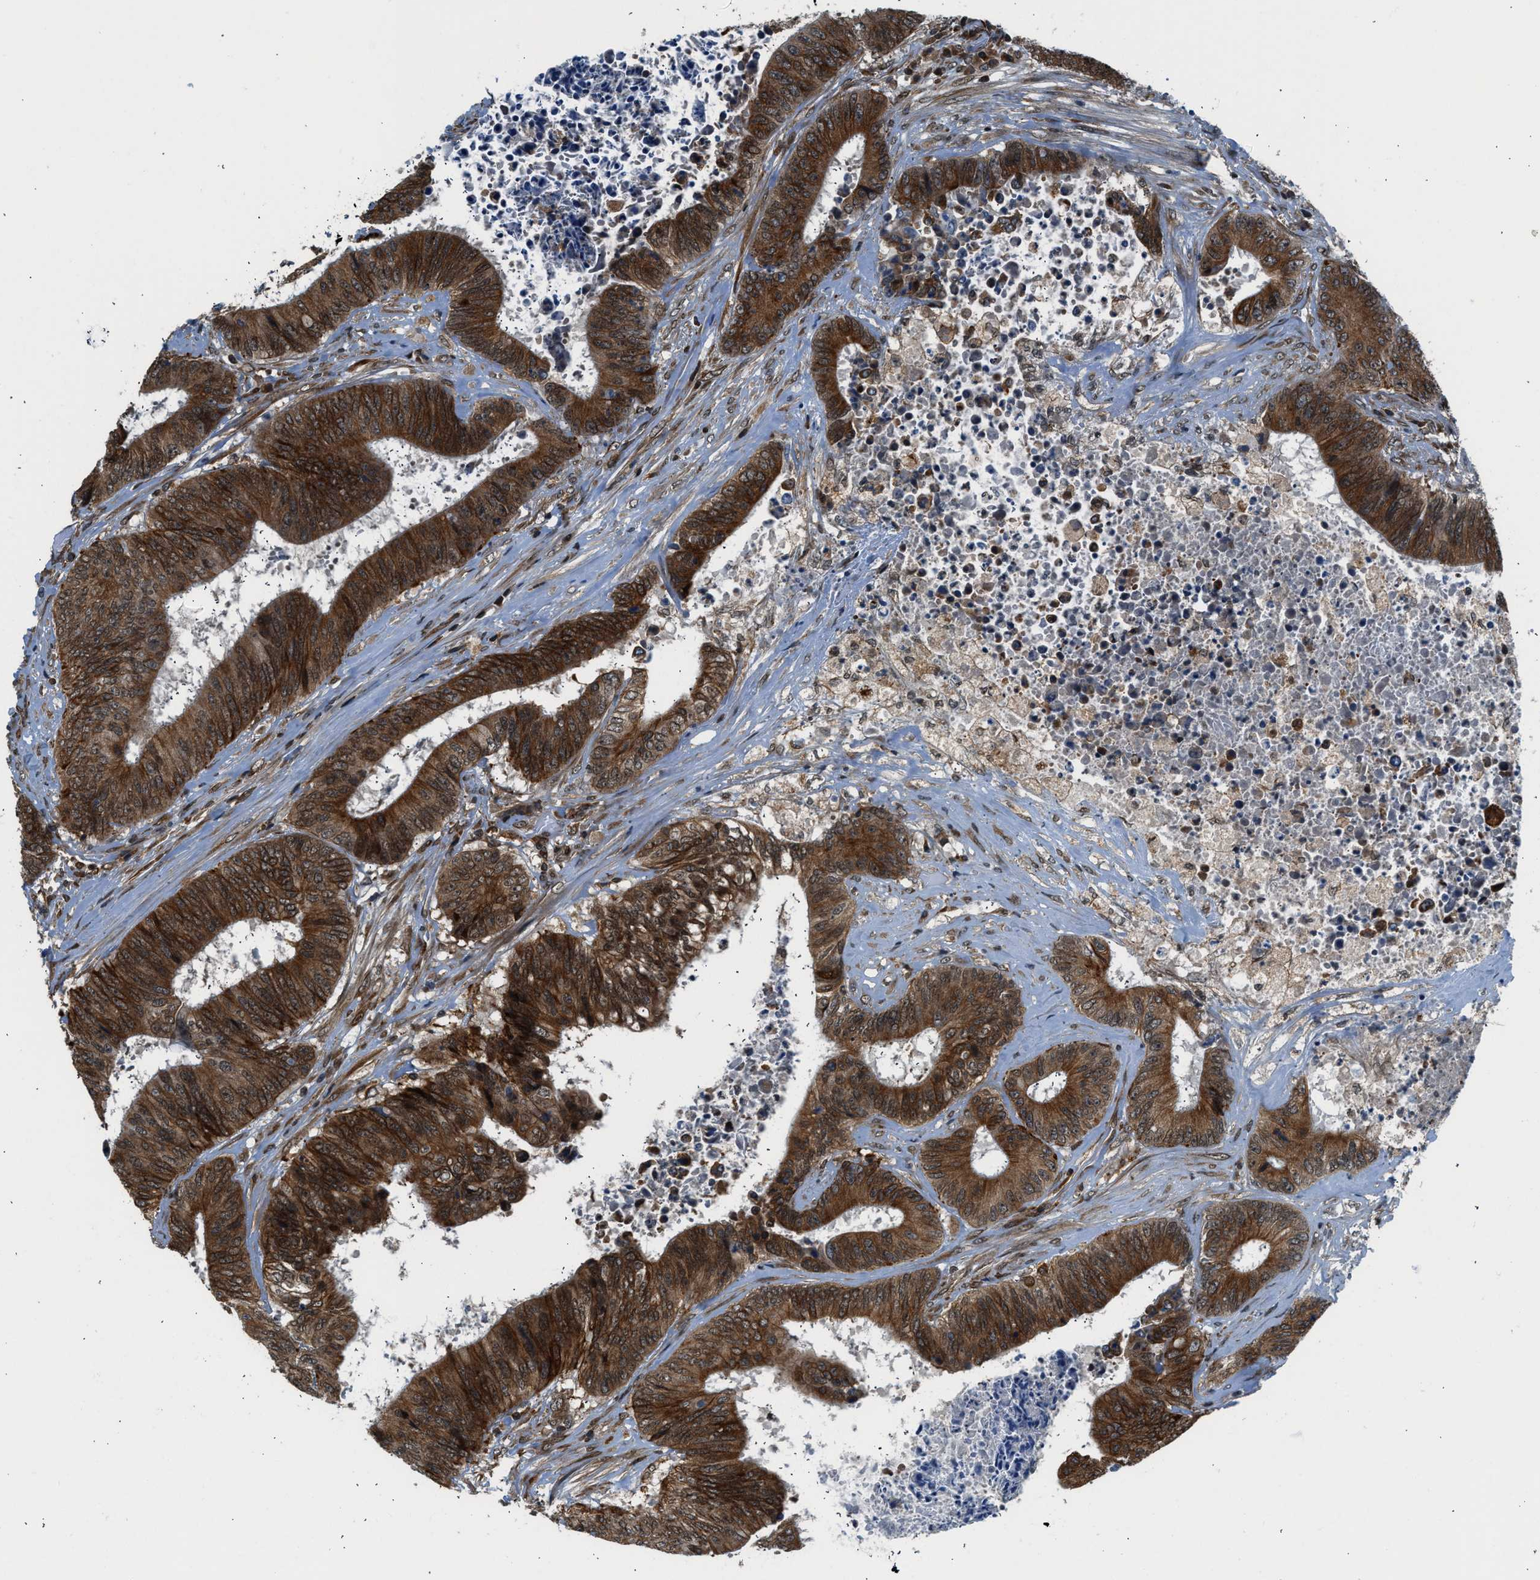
{"staining": {"intensity": "moderate", "quantity": ">75%", "location": "cytoplasmic/membranous"}, "tissue": "colorectal cancer", "cell_type": "Tumor cells", "image_type": "cancer", "snomed": [{"axis": "morphology", "description": "Adenocarcinoma, NOS"}, {"axis": "topography", "description": "Rectum"}], "caption": "Protein expression analysis of colorectal cancer (adenocarcinoma) exhibits moderate cytoplasmic/membranous expression in about >75% of tumor cells. (Stains: DAB (3,3'-diaminobenzidine) in brown, nuclei in blue, Microscopy: brightfield microscopy at high magnification).", "gene": "RETREG3", "patient": {"sex": "male", "age": 72}}